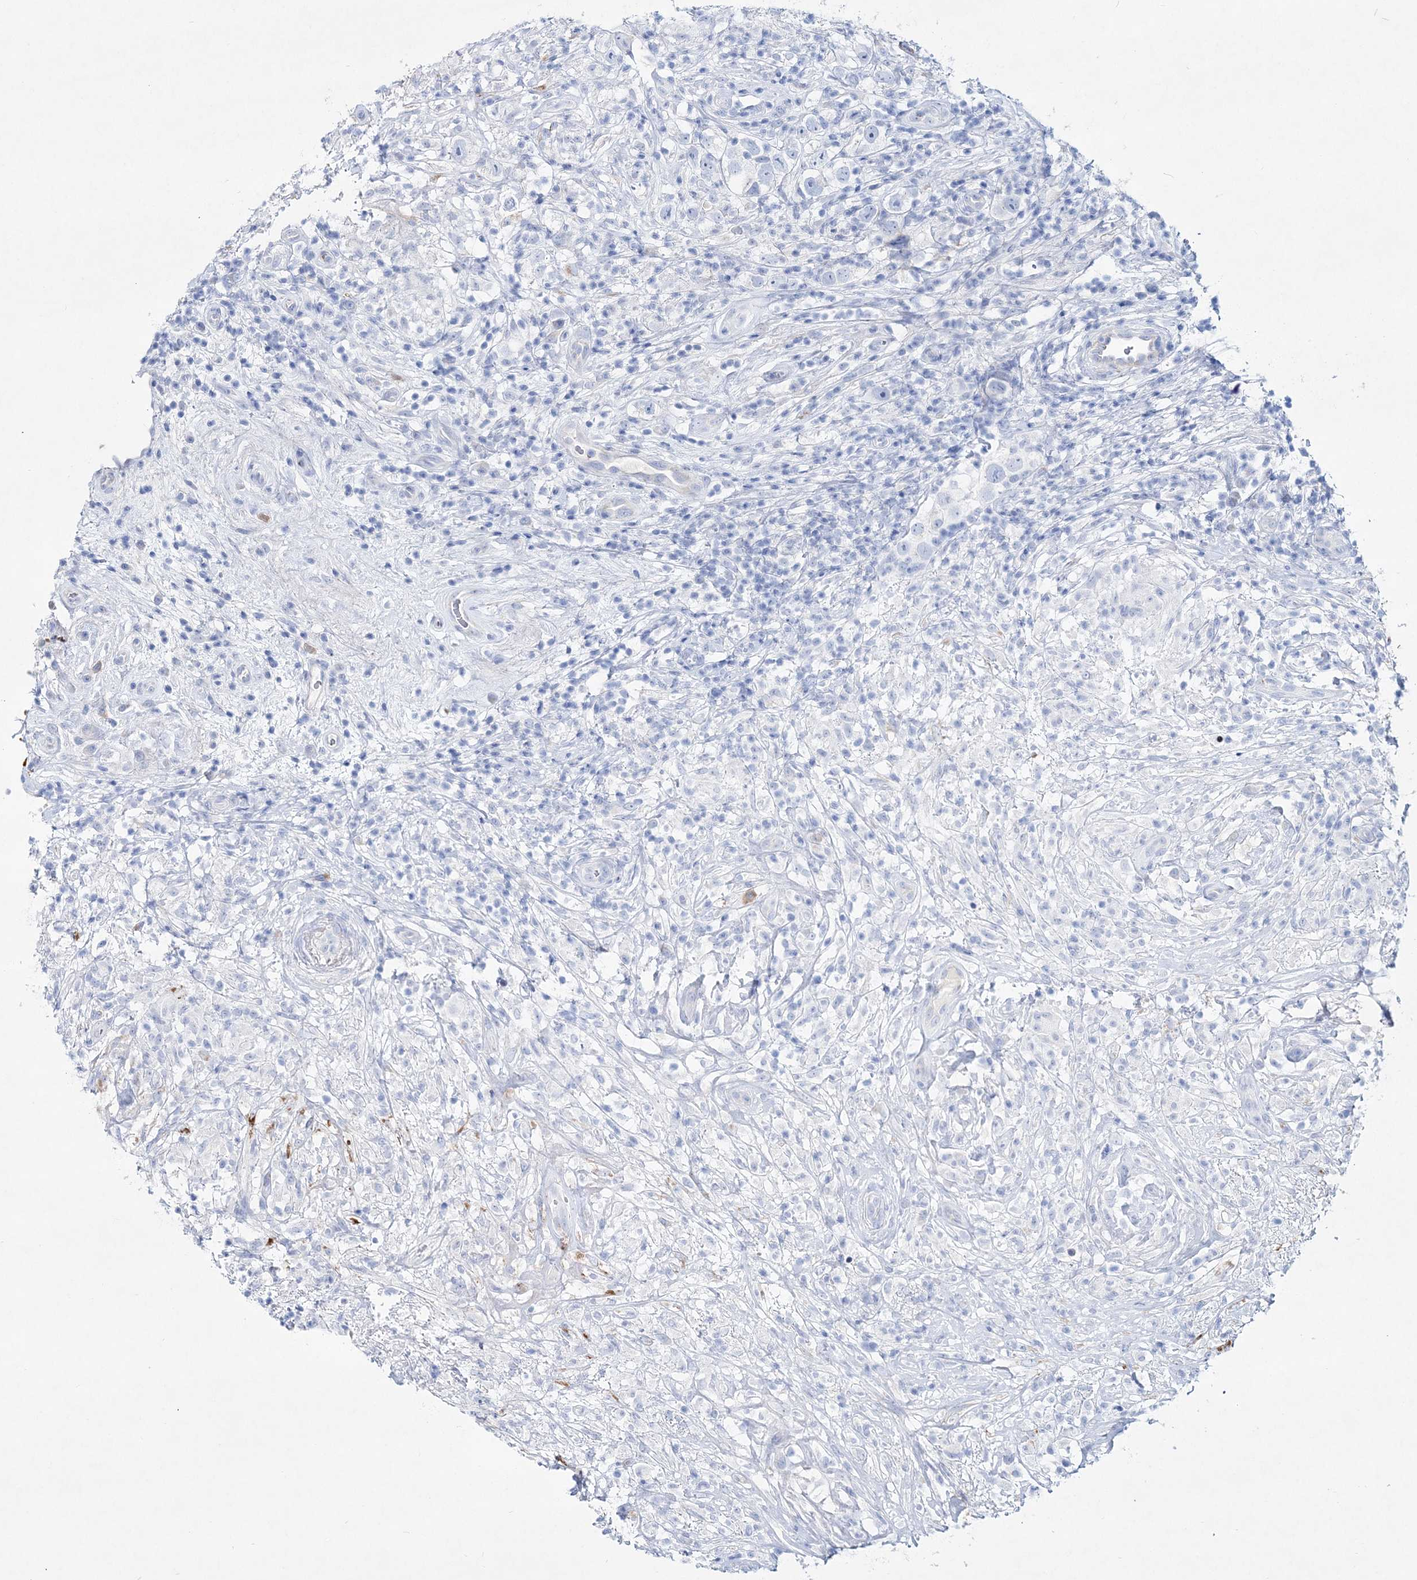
{"staining": {"intensity": "negative", "quantity": "none", "location": "none"}, "tissue": "testis cancer", "cell_type": "Tumor cells", "image_type": "cancer", "snomed": [{"axis": "morphology", "description": "Seminoma, NOS"}, {"axis": "topography", "description": "Testis"}], "caption": "Immunohistochemistry (IHC) histopathology image of seminoma (testis) stained for a protein (brown), which displays no staining in tumor cells.", "gene": "SPINK7", "patient": {"sex": "male", "age": 49}}